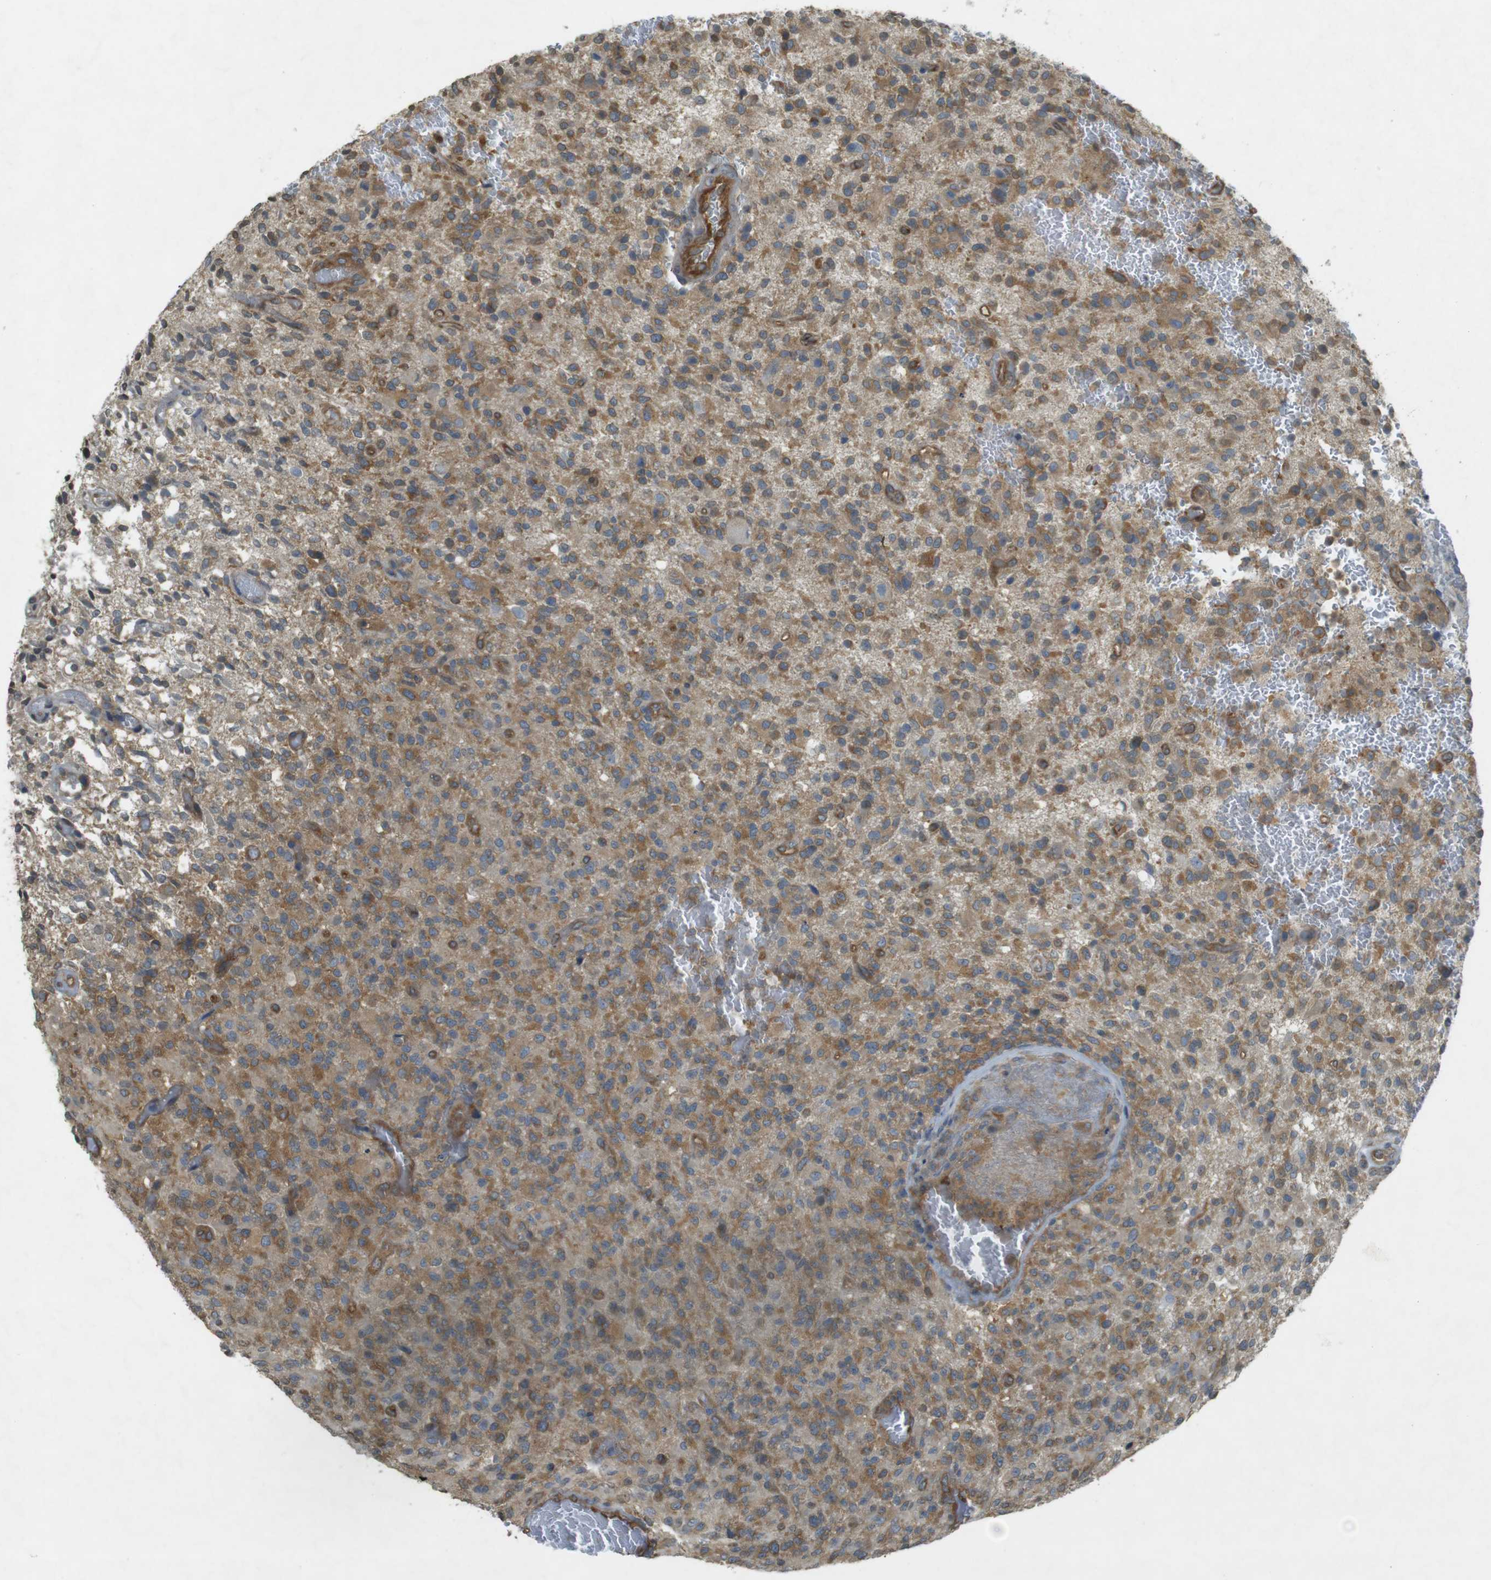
{"staining": {"intensity": "moderate", "quantity": ">75%", "location": "cytoplasmic/membranous"}, "tissue": "glioma", "cell_type": "Tumor cells", "image_type": "cancer", "snomed": [{"axis": "morphology", "description": "Glioma, malignant, High grade"}, {"axis": "topography", "description": "Brain"}], "caption": "Moderate cytoplasmic/membranous protein expression is identified in about >75% of tumor cells in glioma. The staining is performed using DAB brown chromogen to label protein expression. The nuclei are counter-stained blue using hematoxylin.", "gene": "KIF5B", "patient": {"sex": "male", "age": 71}}